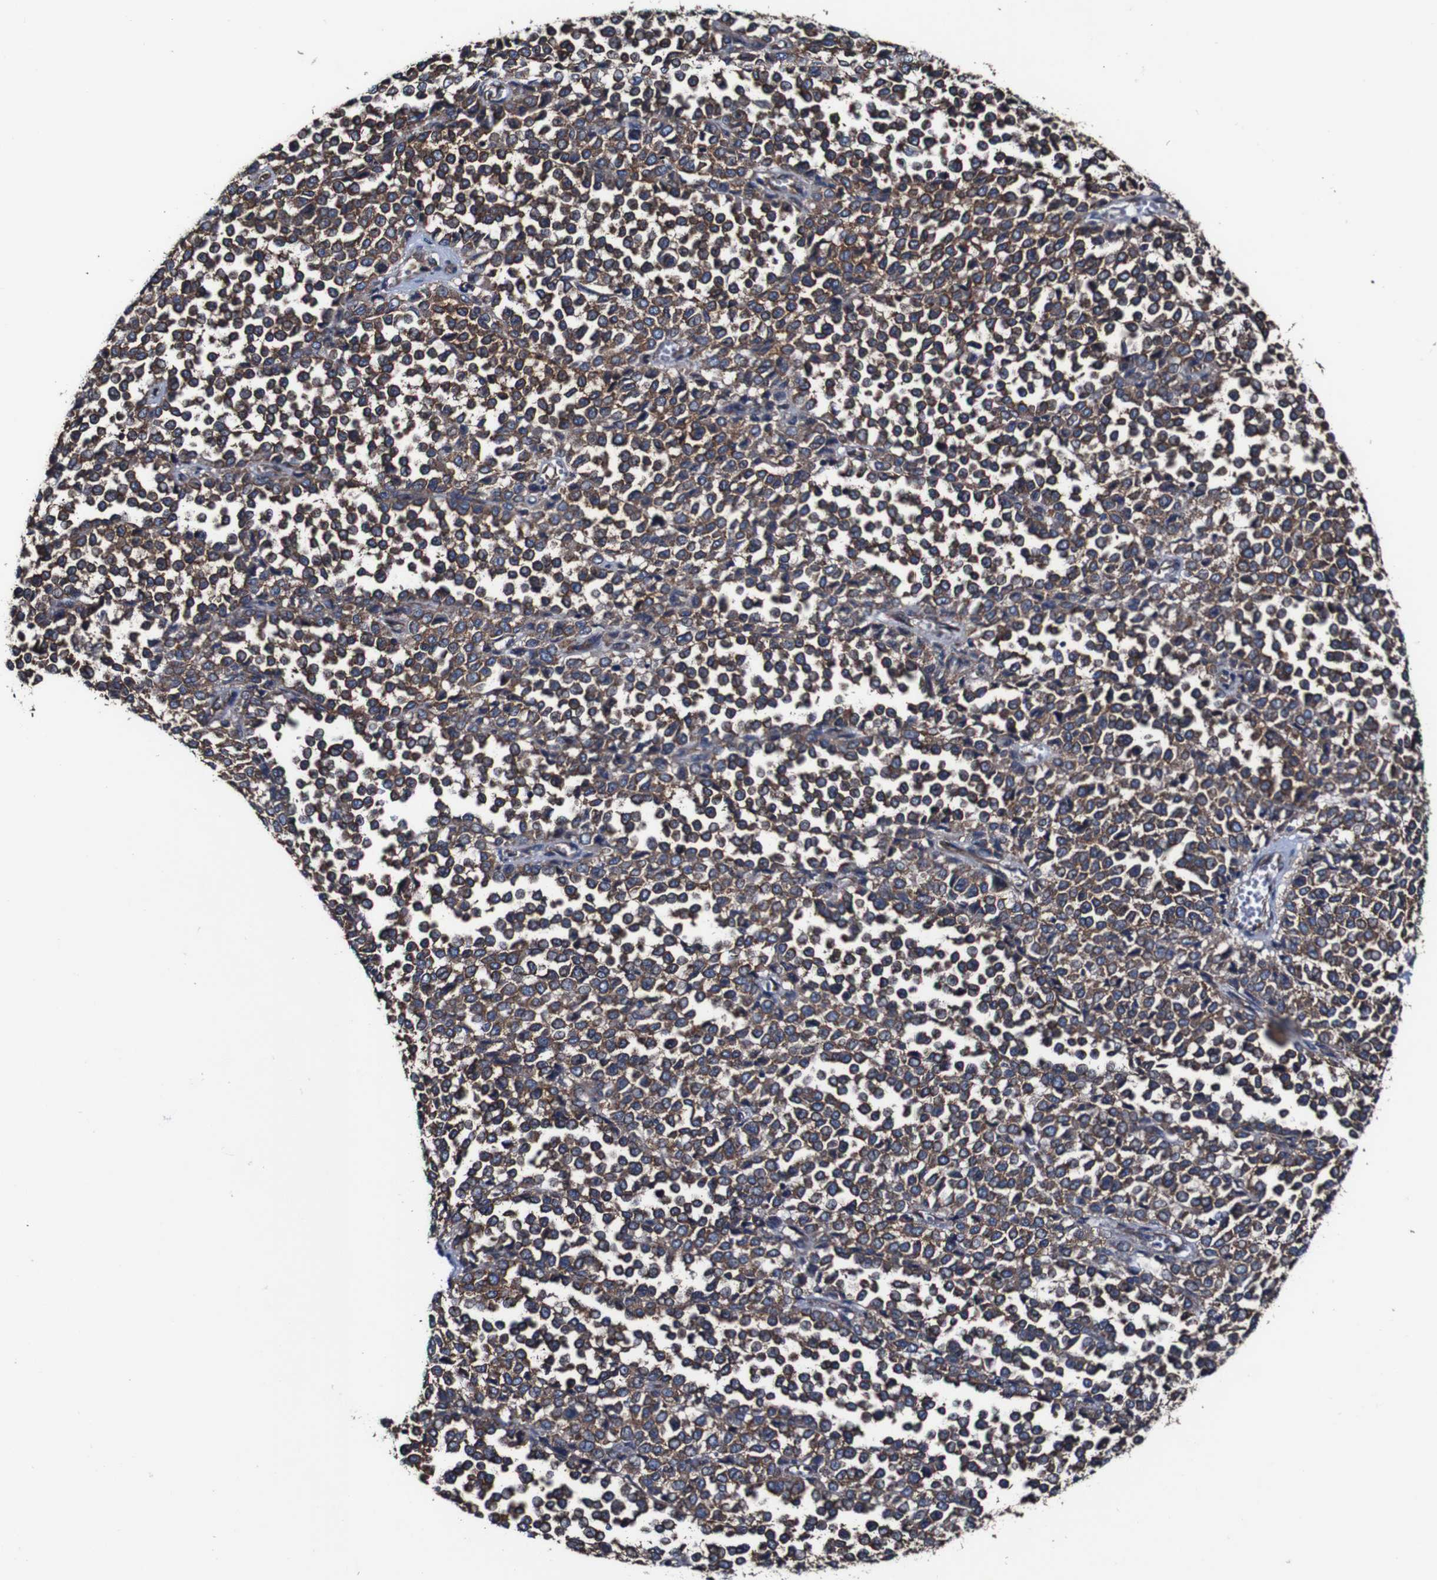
{"staining": {"intensity": "strong", "quantity": ">75%", "location": "cytoplasmic/membranous"}, "tissue": "melanoma", "cell_type": "Tumor cells", "image_type": "cancer", "snomed": [{"axis": "morphology", "description": "Malignant melanoma, Metastatic site"}, {"axis": "topography", "description": "Pancreas"}], "caption": "This is an image of immunohistochemistry staining of melanoma, which shows strong positivity in the cytoplasmic/membranous of tumor cells.", "gene": "CSF1R", "patient": {"sex": "female", "age": 30}}